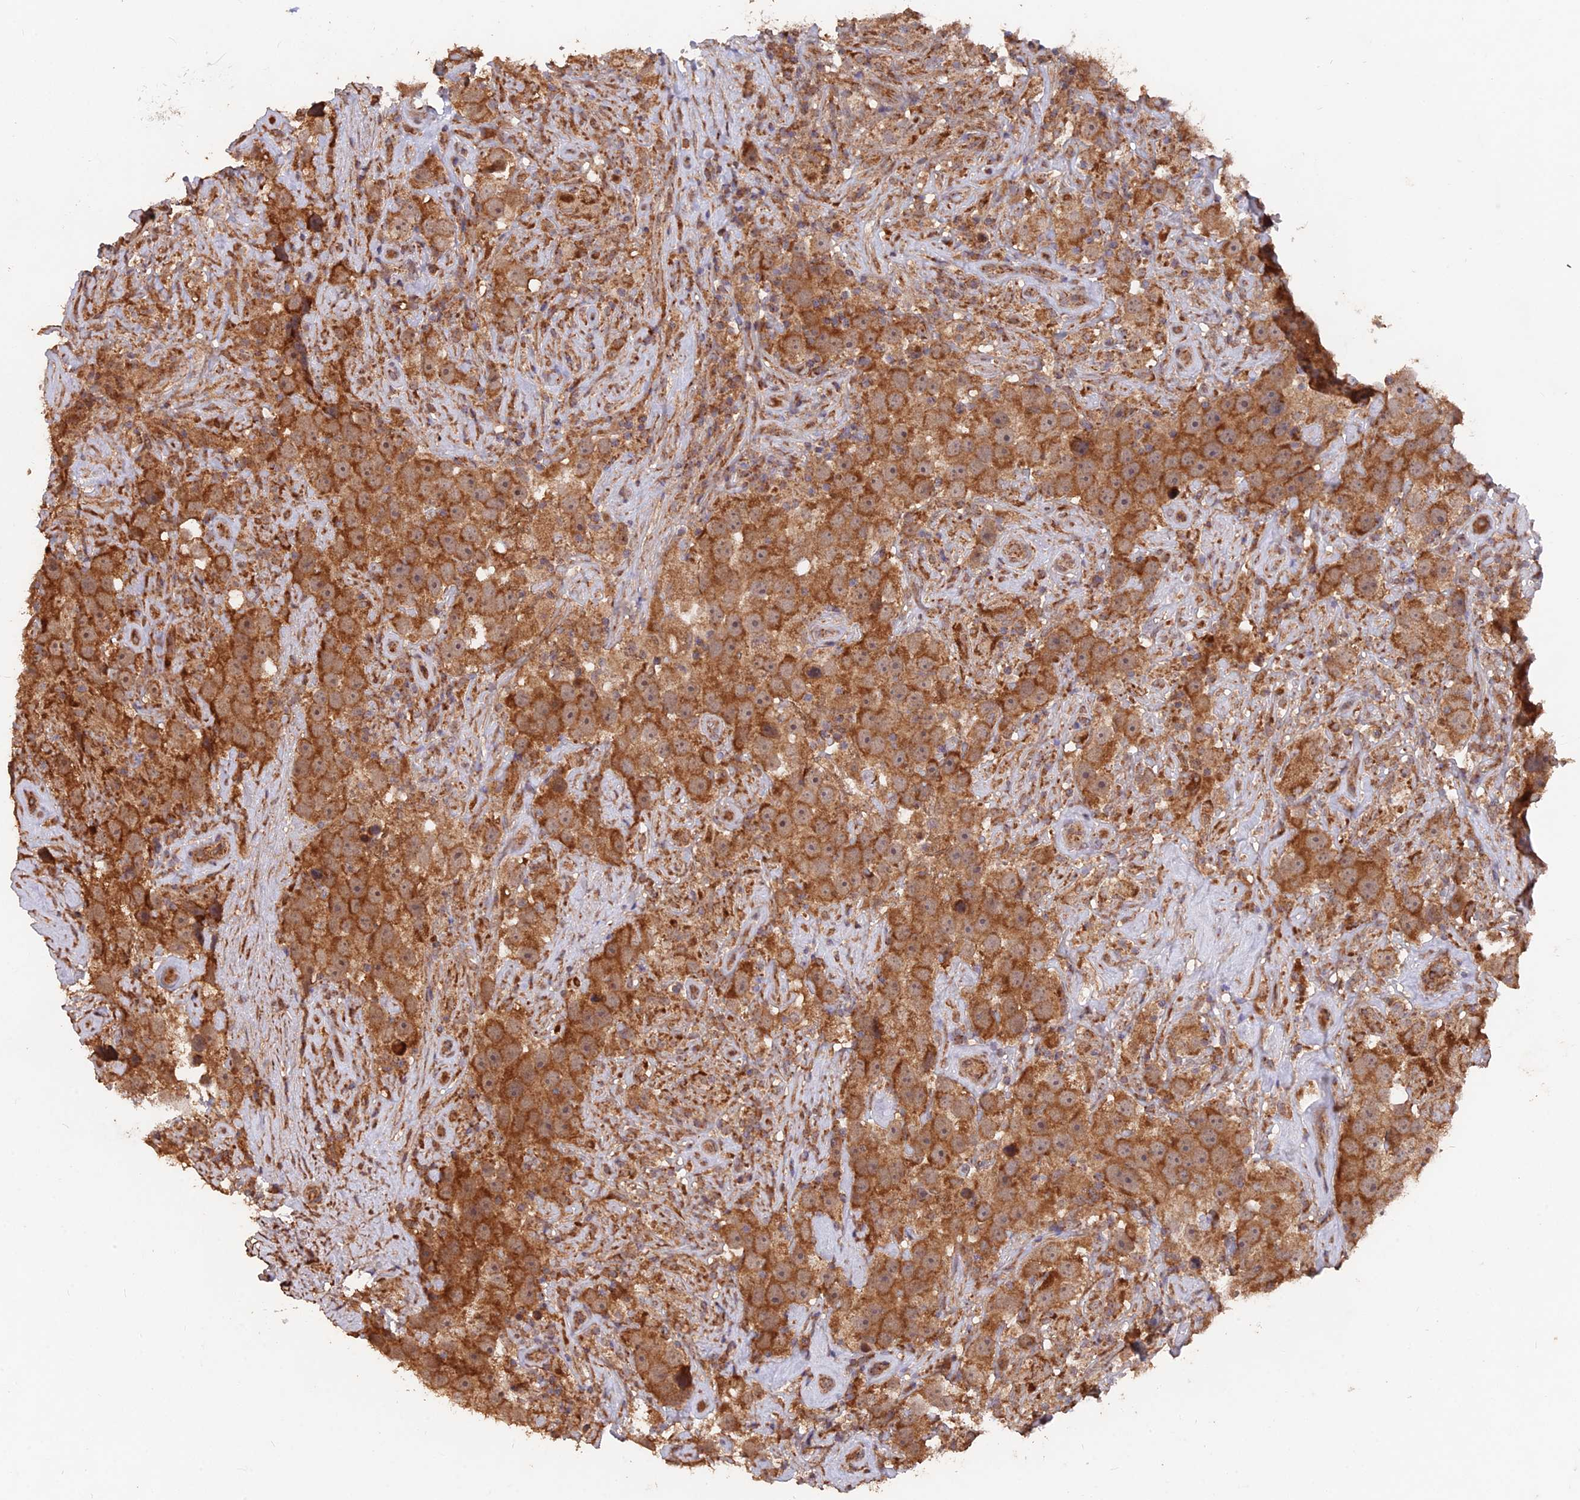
{"staining": {"intensity": "moderate", "quantity": ">75%", "location": "cytoplasmic/membranous"}, "tissue": "testis cancer", "cell_type": "Tumor cells", "image_type": "cancer", "snomed": [{"axis": "morphology", "description": "Seminoma, NOS"}, {"axis": "topography", "description": "Testis"}], "caption": "A brown stain shows moderate cytoplasmic/membranous positivity of a protein in testis seminoma tumor cells.", "gene": "IFT22", "patient": {"sex": "male", "age": 49}}